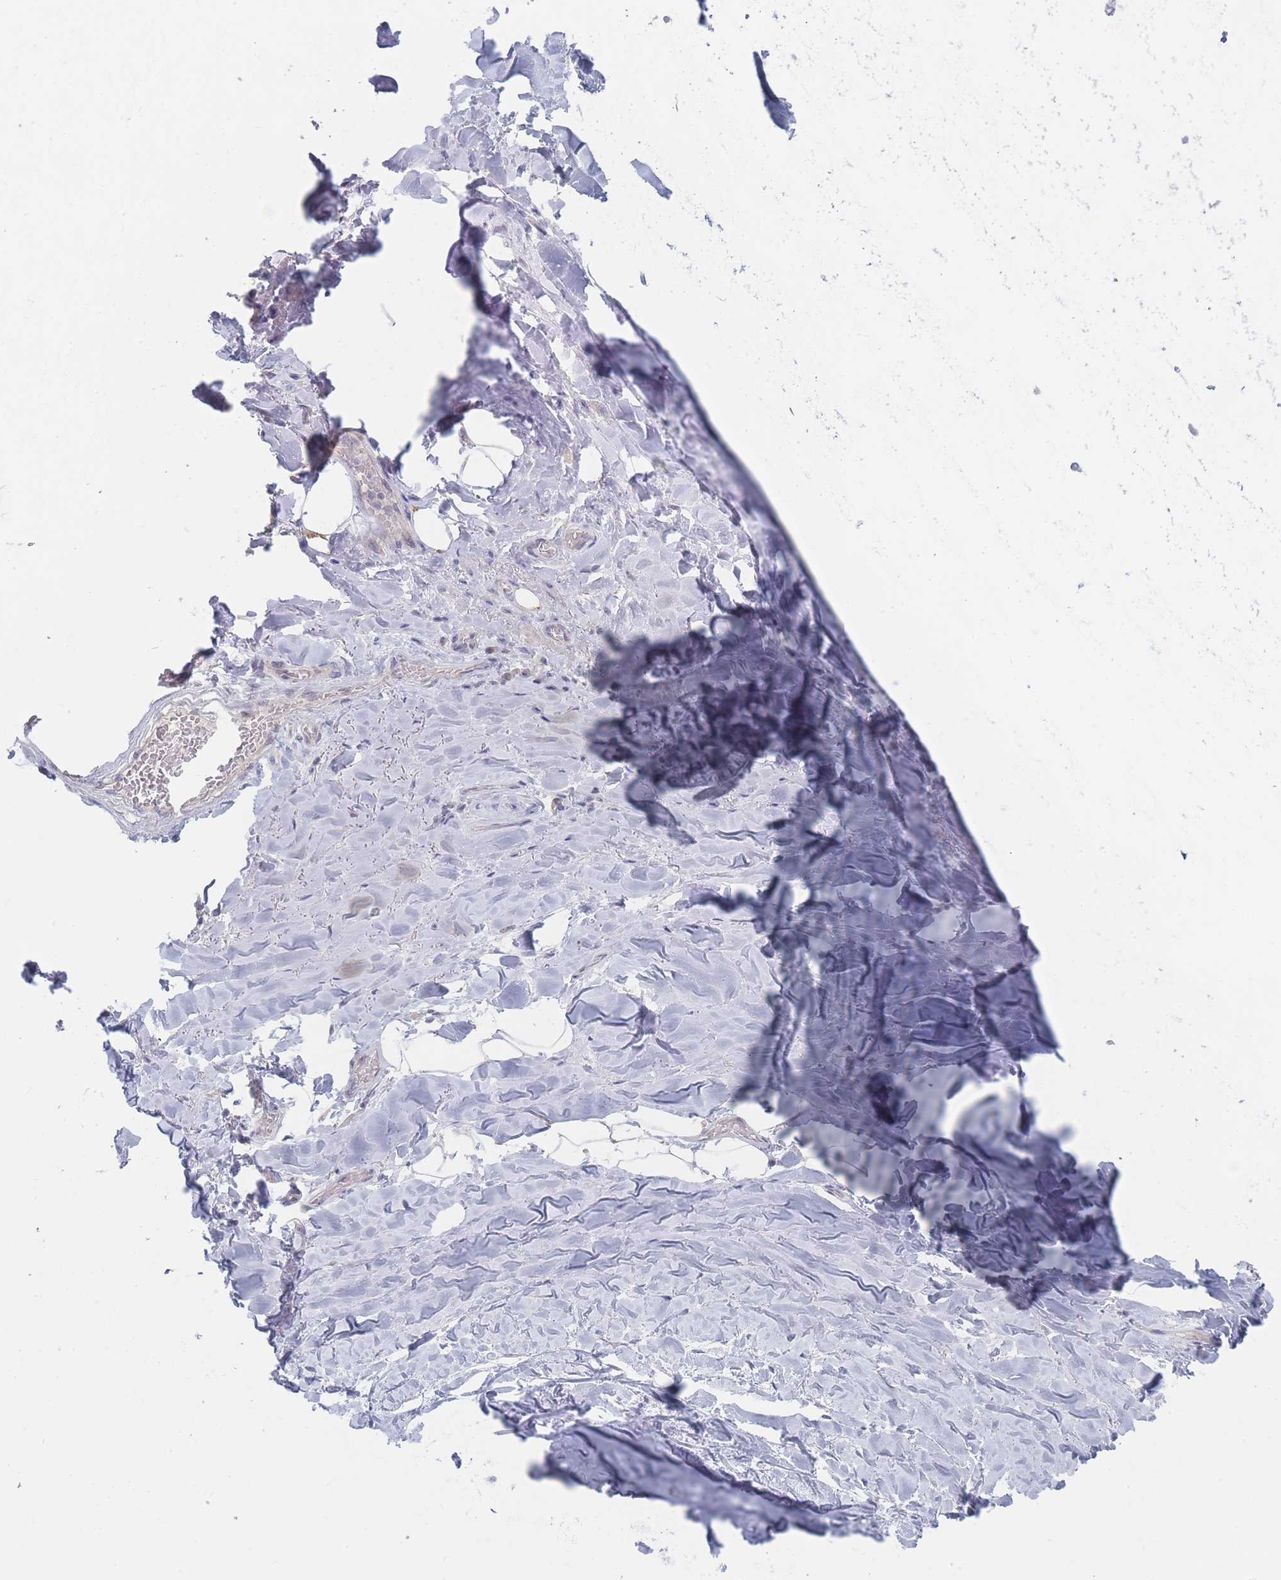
{"staining": {"intensity": "negative", "quantity": "none", "location": "none"}, "tissue": "adipose tissue", "cell_type": "Adipocytes", "image_type": "normal", "snomed": [{"axis": "morphology", "description": "Normal tissue, NOS"}, {"axis": "topography", "description": "Lymph node"}, {"axis": "topography", "description": "Cartilage tissue"}, {"axis": "topography", "description": "Bronchus"}], "caption": "Normal adipose tissue was stained to show a protein in brown. There is no significant staining in adipocytes. (DAB immunohistochemistry (IHC), high magnification).", "gene": "RNF8", "patient": {"sex": "male", "age": 63}}